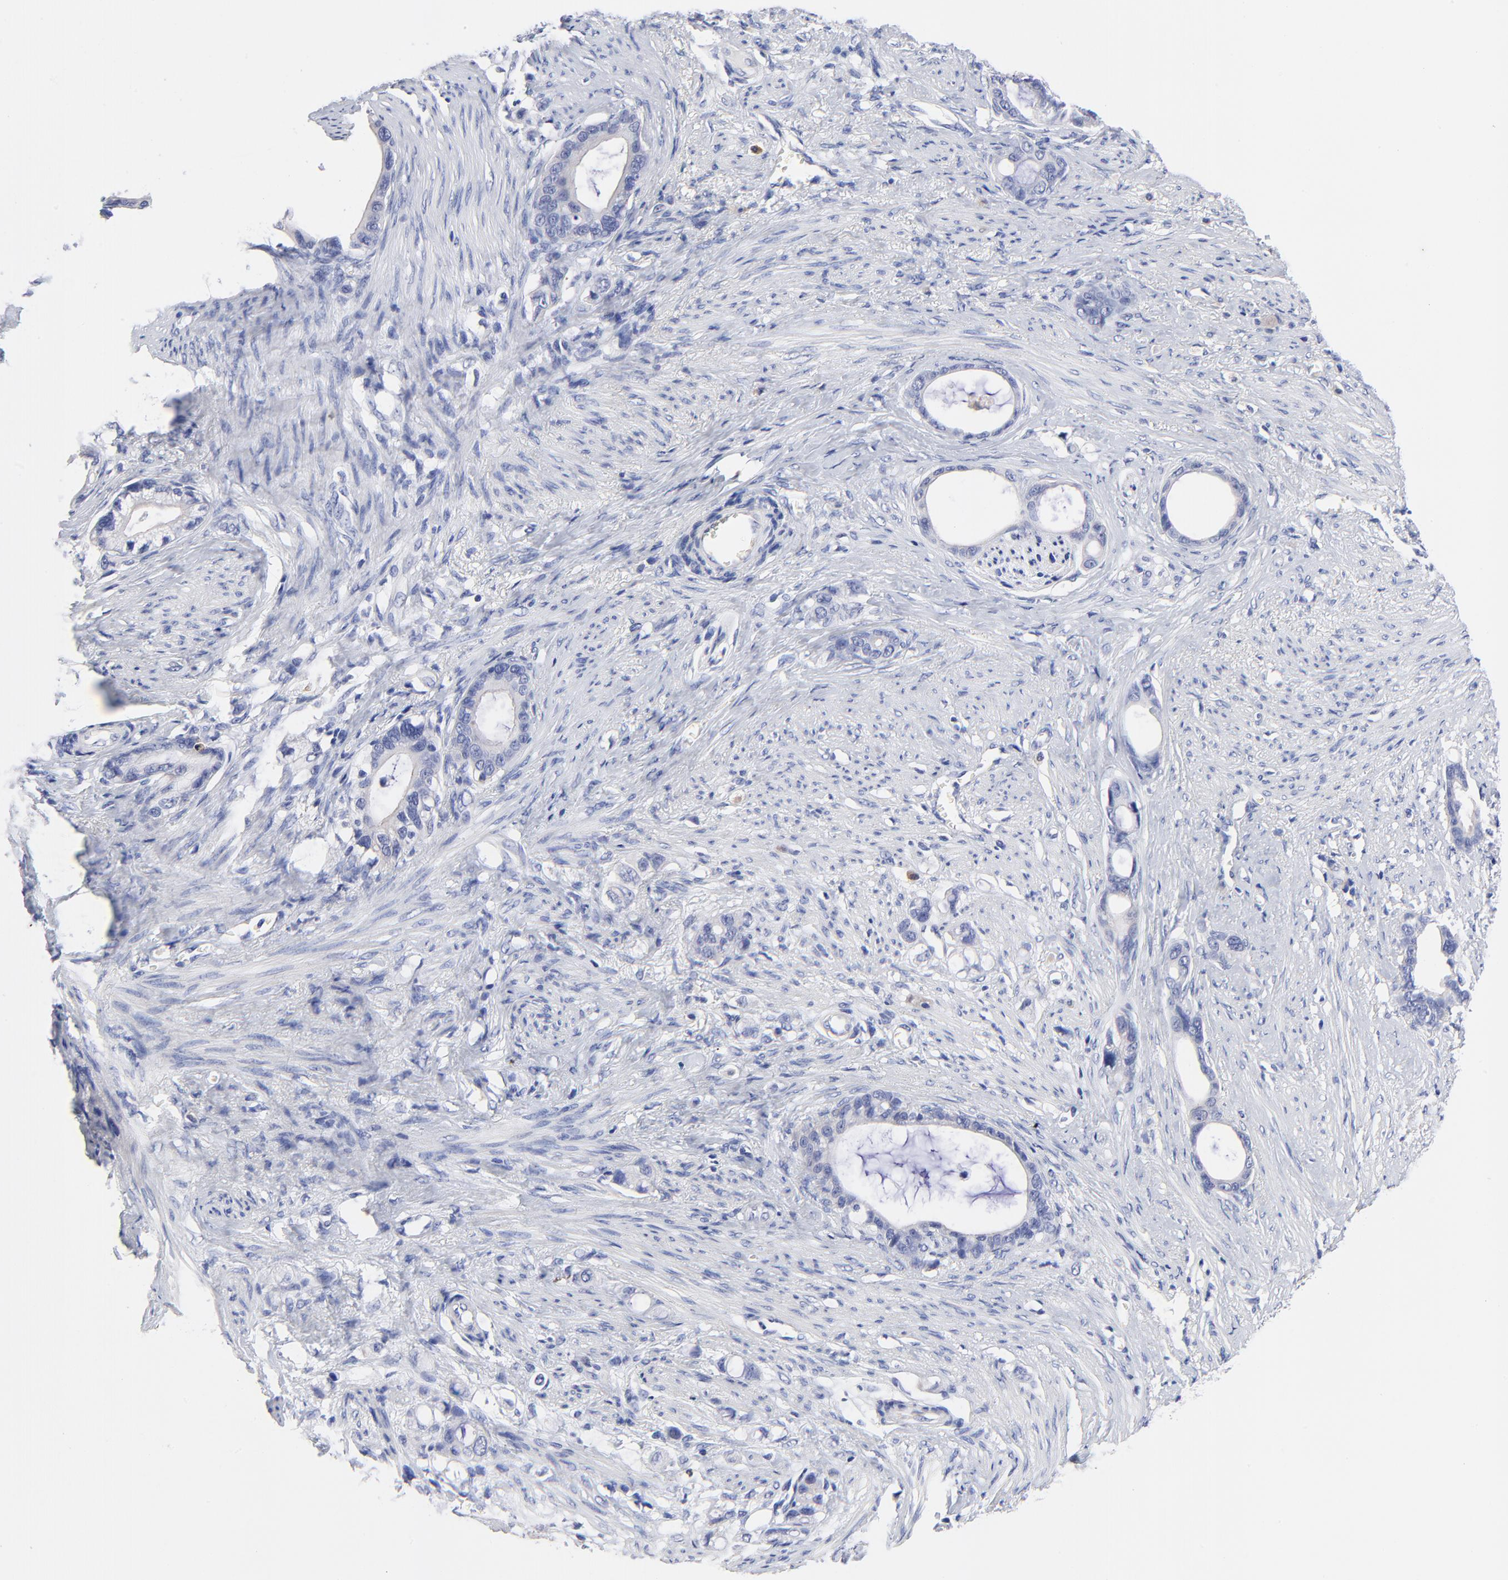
{"staining": {"intensity": "negative", "quantity": "none", "location": "none"}, "tissue": "stomach cancer", "cell_type": "Tumor cells", "image_type": "cancer", "snomed": [{"axis": "morphology", "description": "Adenocarcinoma, NOS"}, {"axis": "topography", "description": "Stomach"}], "caption": "IHC of human stomach cancer (adenocarcinoma) demonstrates no positivity in tumor cells. (Brightfield microscopy of DAB (3,3'-diaminobenzidine) IHC at high magnification).", "gene": "FAM117B", "patient": {"sex": "female", "age": 75}}